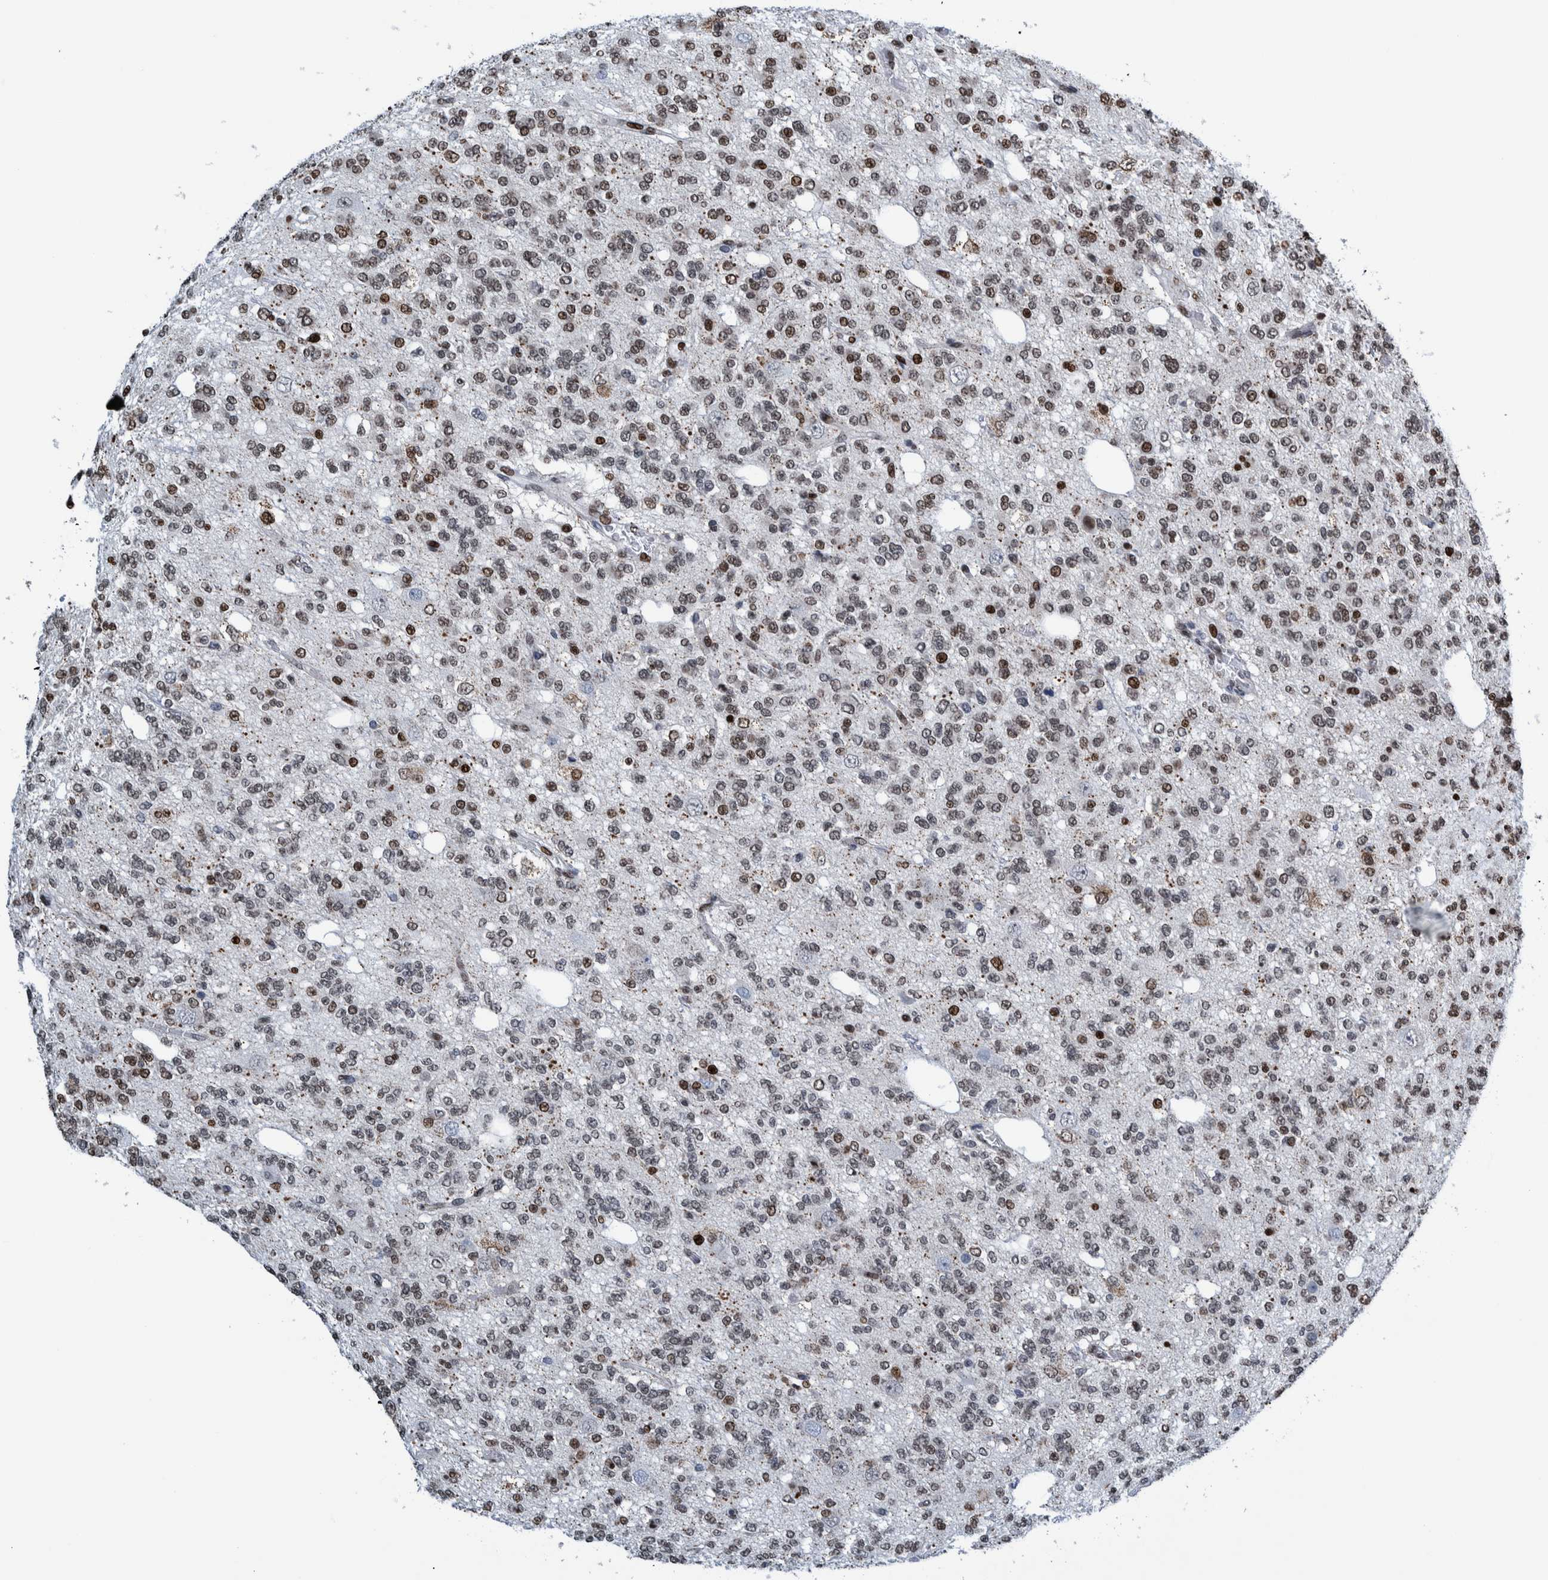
{"staining": {"intensity": "strong", "quantity": "25%-75%", "location": "nuclear"}, "tissue": "glioma", "cell_type": "Tumor cells", "image_type": "cancer", "snomed": [{"axis": "morphology", "description": "Glioma, malignant, Low grade"}, {"axis": "topography", "description": "Brain"}], "caption": "Glioma stained for a protein (brown) displays strong nuclear positive expression in about 25%-75% of tumor cells.", "gene": "HEATR9", "patient": {"sex": "male", "age": 38}}